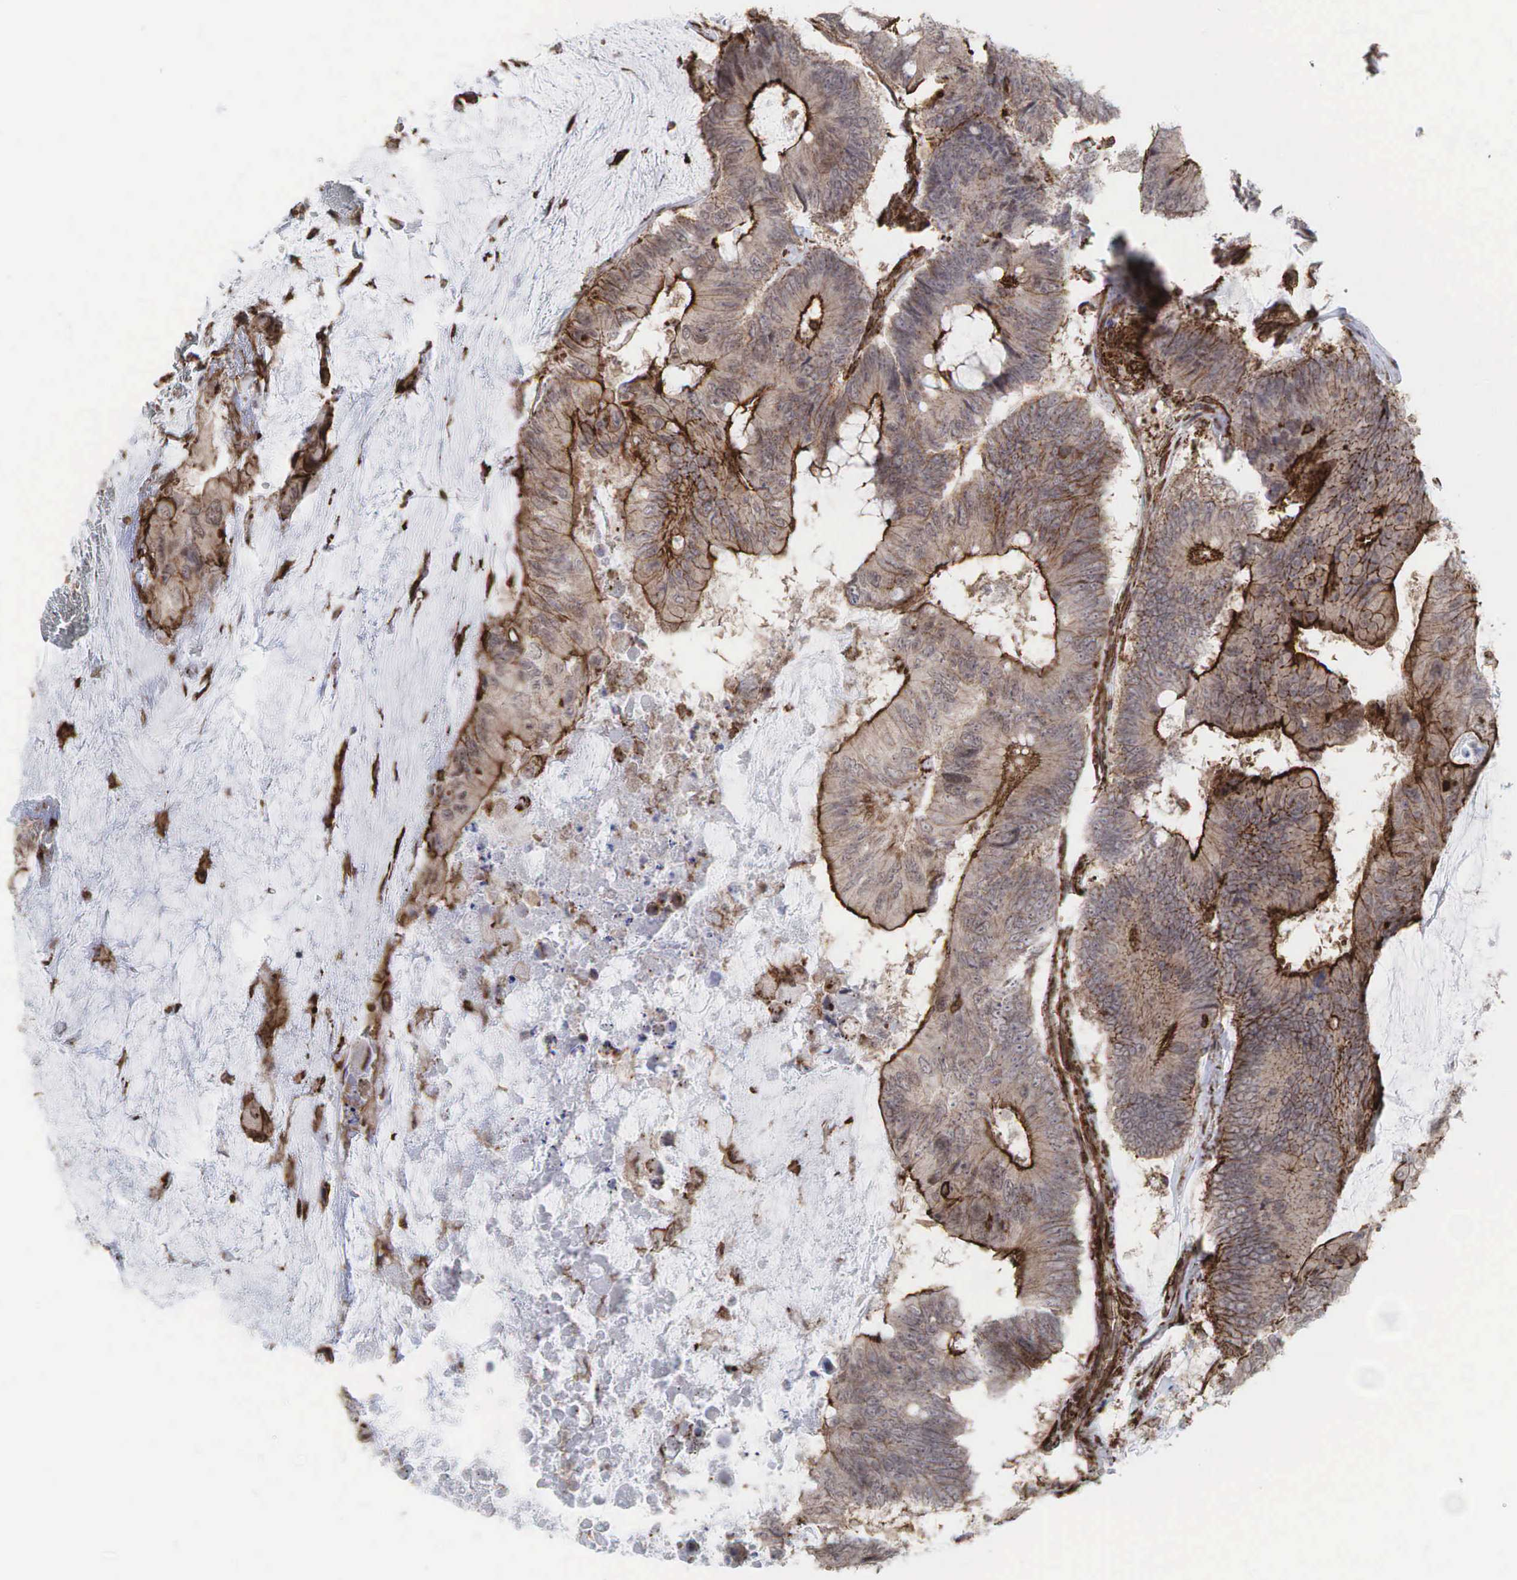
{"staining": {"intensity": "strong", "quantity": ">75%", "location": "cytoplasmic/membranous"}, "tissue": "colorectal cancer", "cell_type": "Tumor cells", "image_type": "cancer", "snomed": [{"axis": "morphology", "description": "Adenocarcinoma, NOS"}, {"axis": "topography", "description": "Colon"}], "caption": "Adenocarcinoma (colorectal) stained for a protein displays strong cytoplasmic/membranous positivity in tumor cells.", "gene": "GPRASP1", "patient": {"sex": "male", "age": 65}}